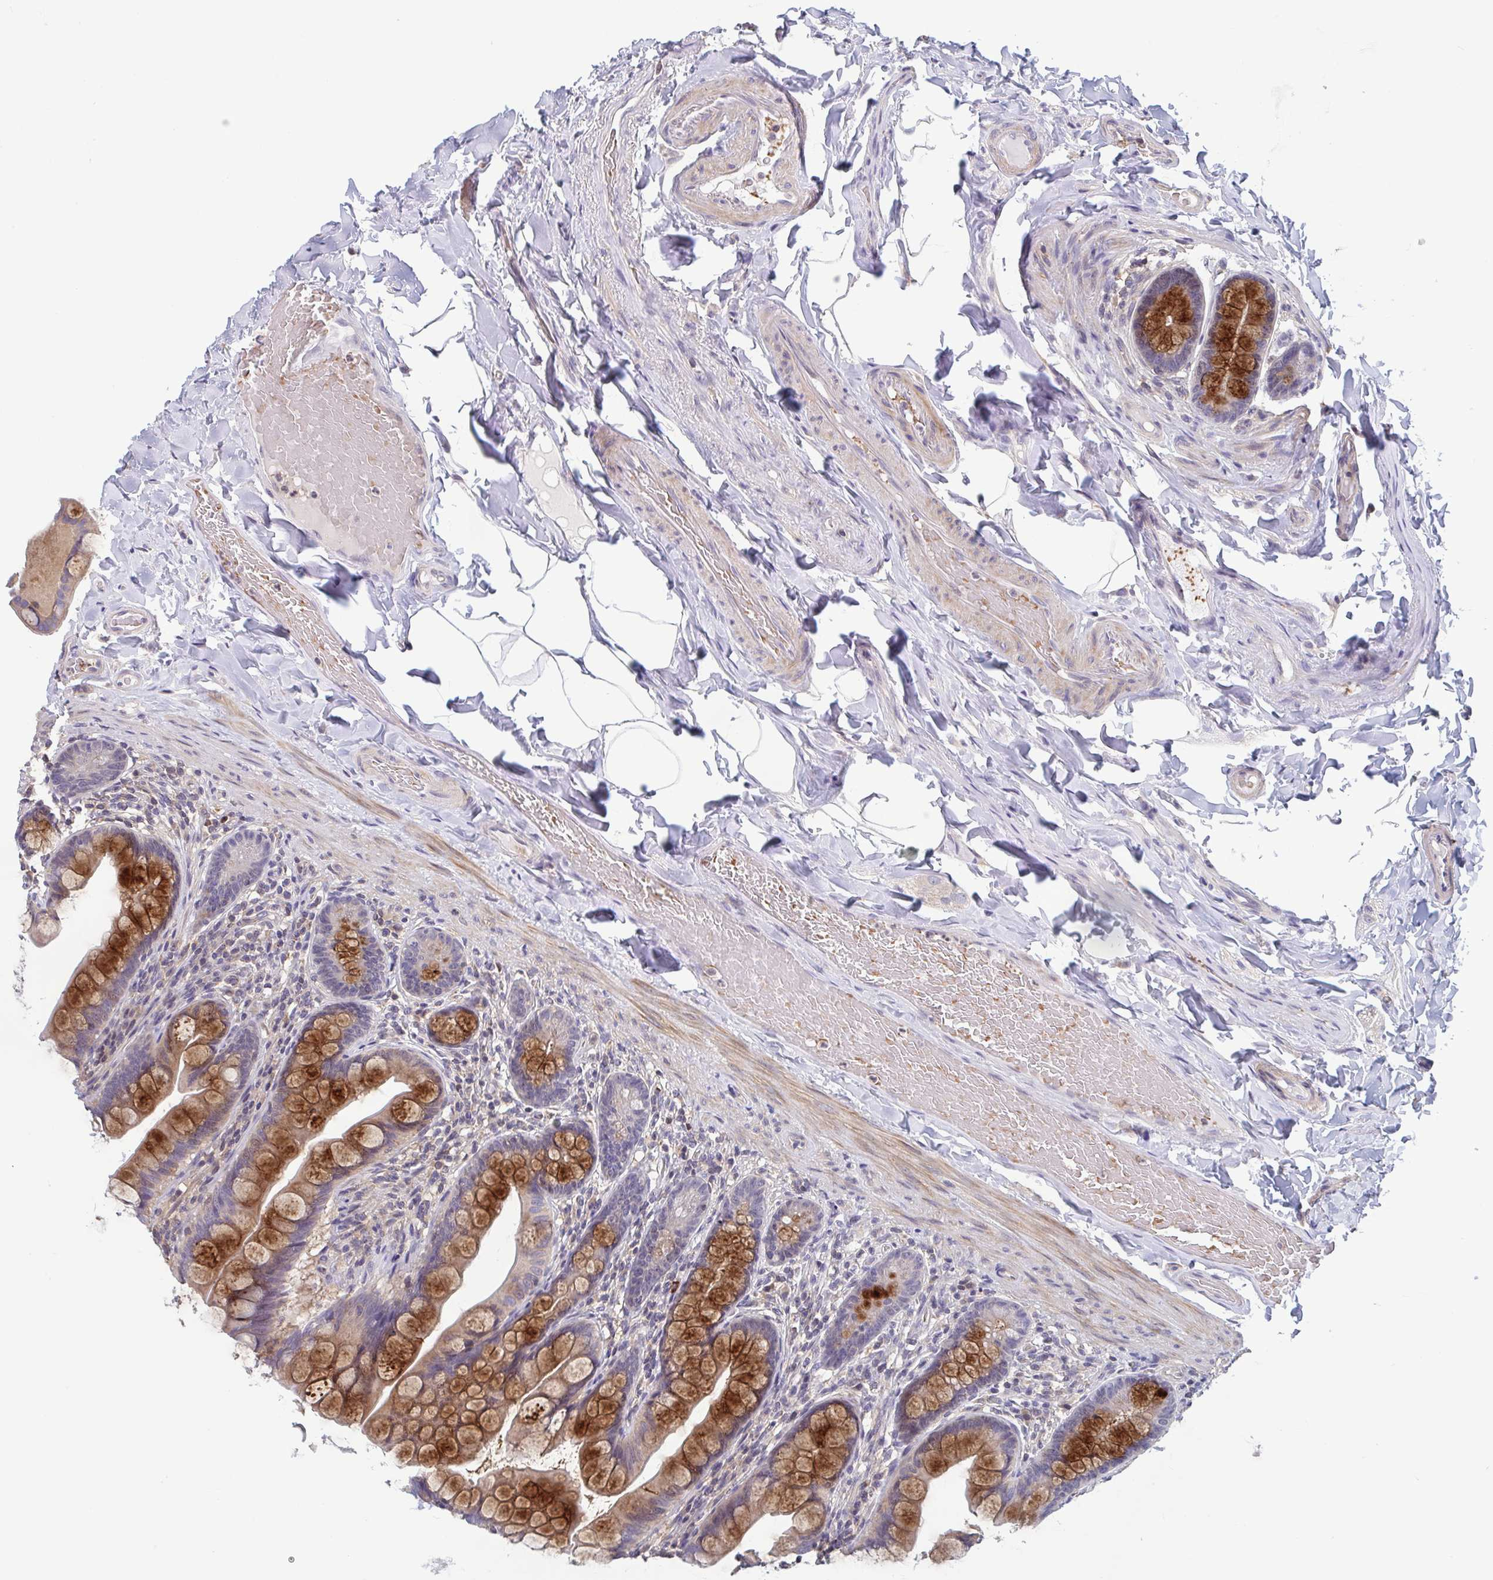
{"staining": {"intensity": "strong", "quantity": "25%-75%", "location": "cytoplasmic/membranous"}, "tissue": "small intestine", "cell_type": "Glandular cells", "image_type": "normal", "snomed": [{"axis": "morphology", "description": "Normal tissue, NOS"}, {"axis": "topography", "description": "Small intestine"}], "caption": "The image shows immunohistochemical staining of benign small intestine. There is strong cytoplasmic/membranous expression is seen in about 25%-75% of glandular cells.", "gene": "LRRC38", "patient": {"sex": "male", "age": 70}}